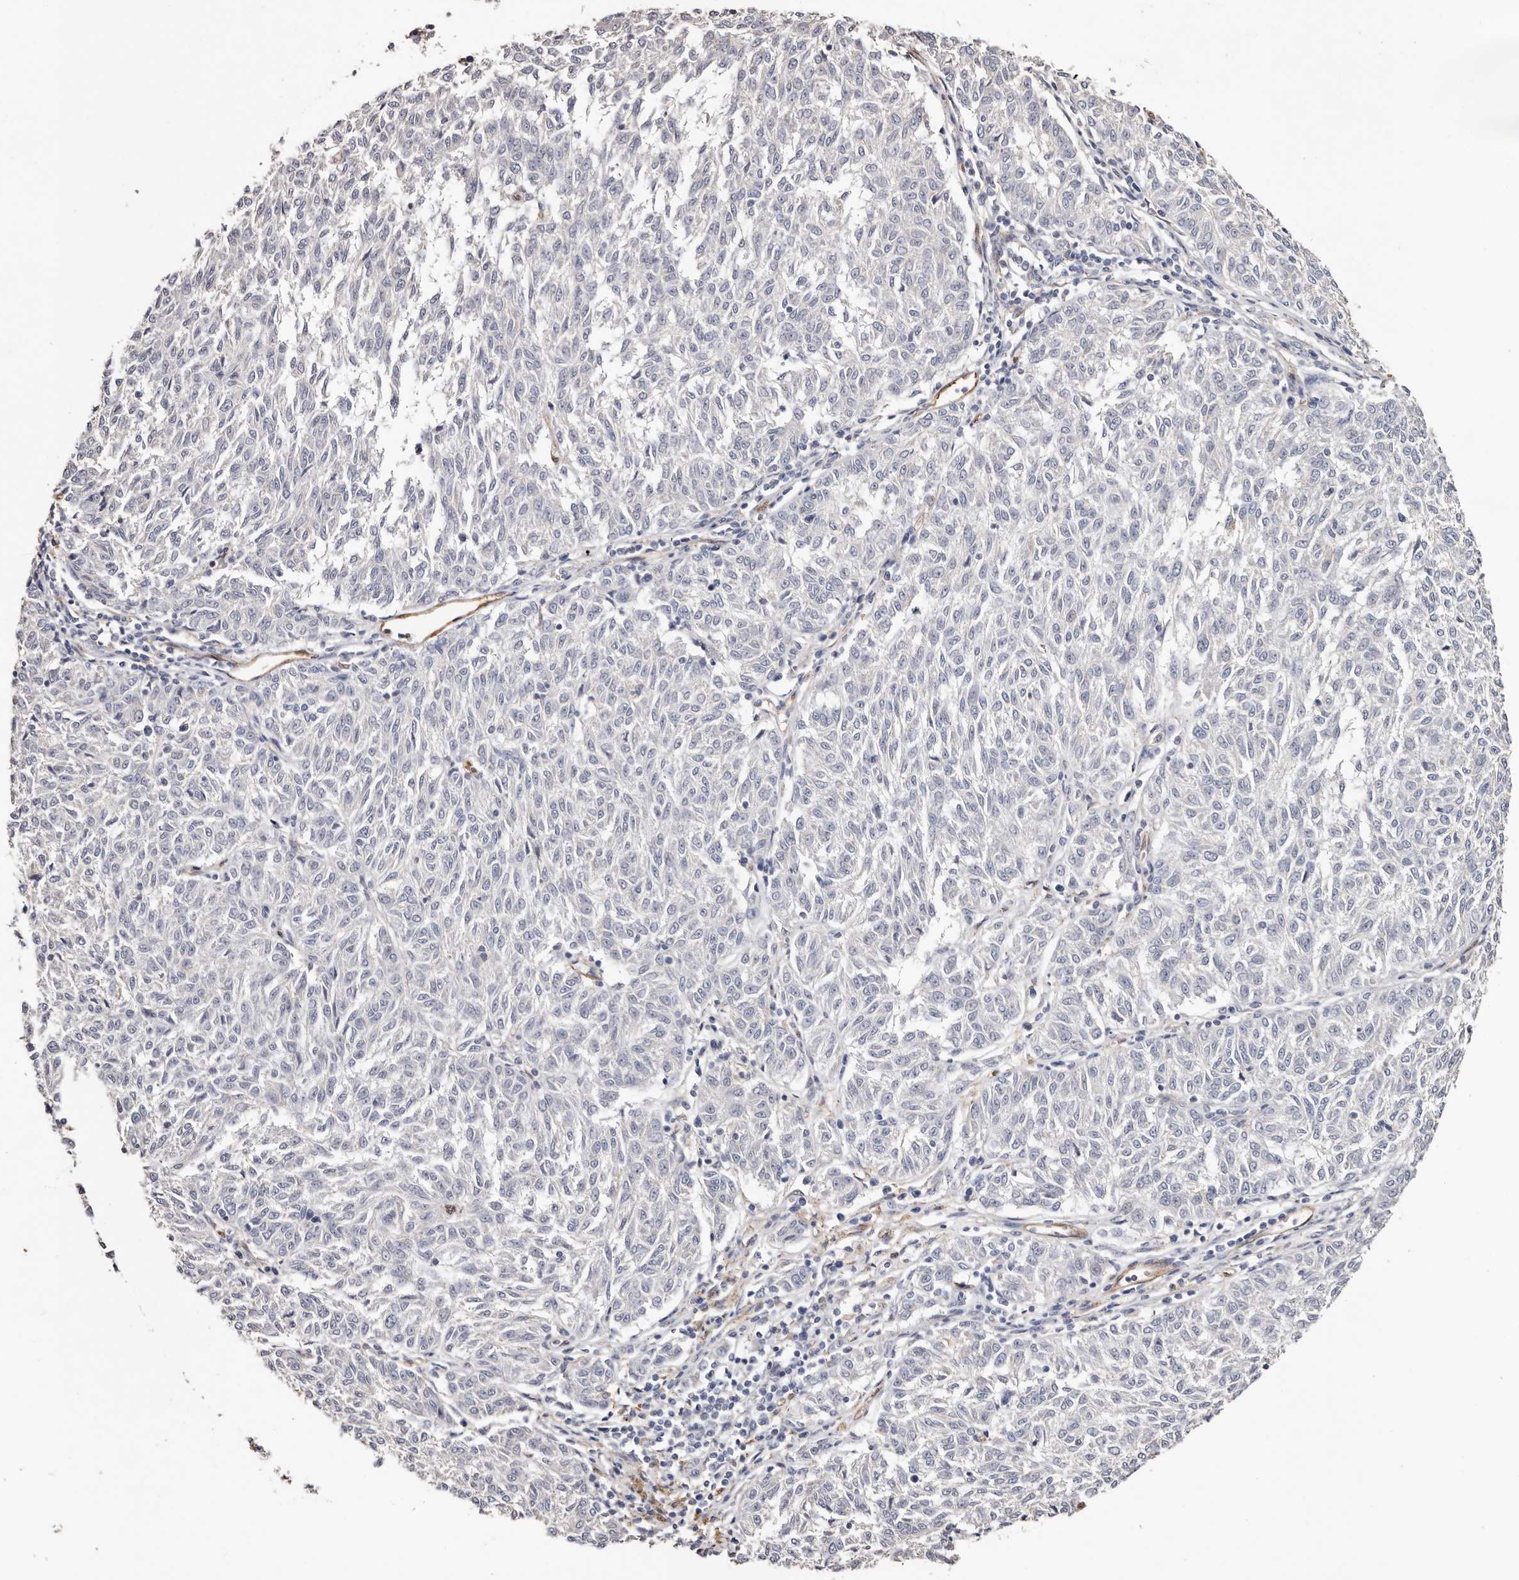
{"staining": {"intensity": "negative", "quantity": "none", "location": "none"}, "tissue": "melanoma", "cell_type": "Tumor cells", "image_type": "cancer", "snomed": [{"axis": "morphology", "description": "Malignant melanoma, NOS"}, {"axis": "topography", "description": "Skin"}], "caption": "The immunohistochemistry image has no significant positivity in tumor cells of melanoma tissue. (Immunohistochemistry (ihc), brightfield microscopy, high magnification).", "gene": "TGM2", "patient": {"sex": "female", "age": 72}}